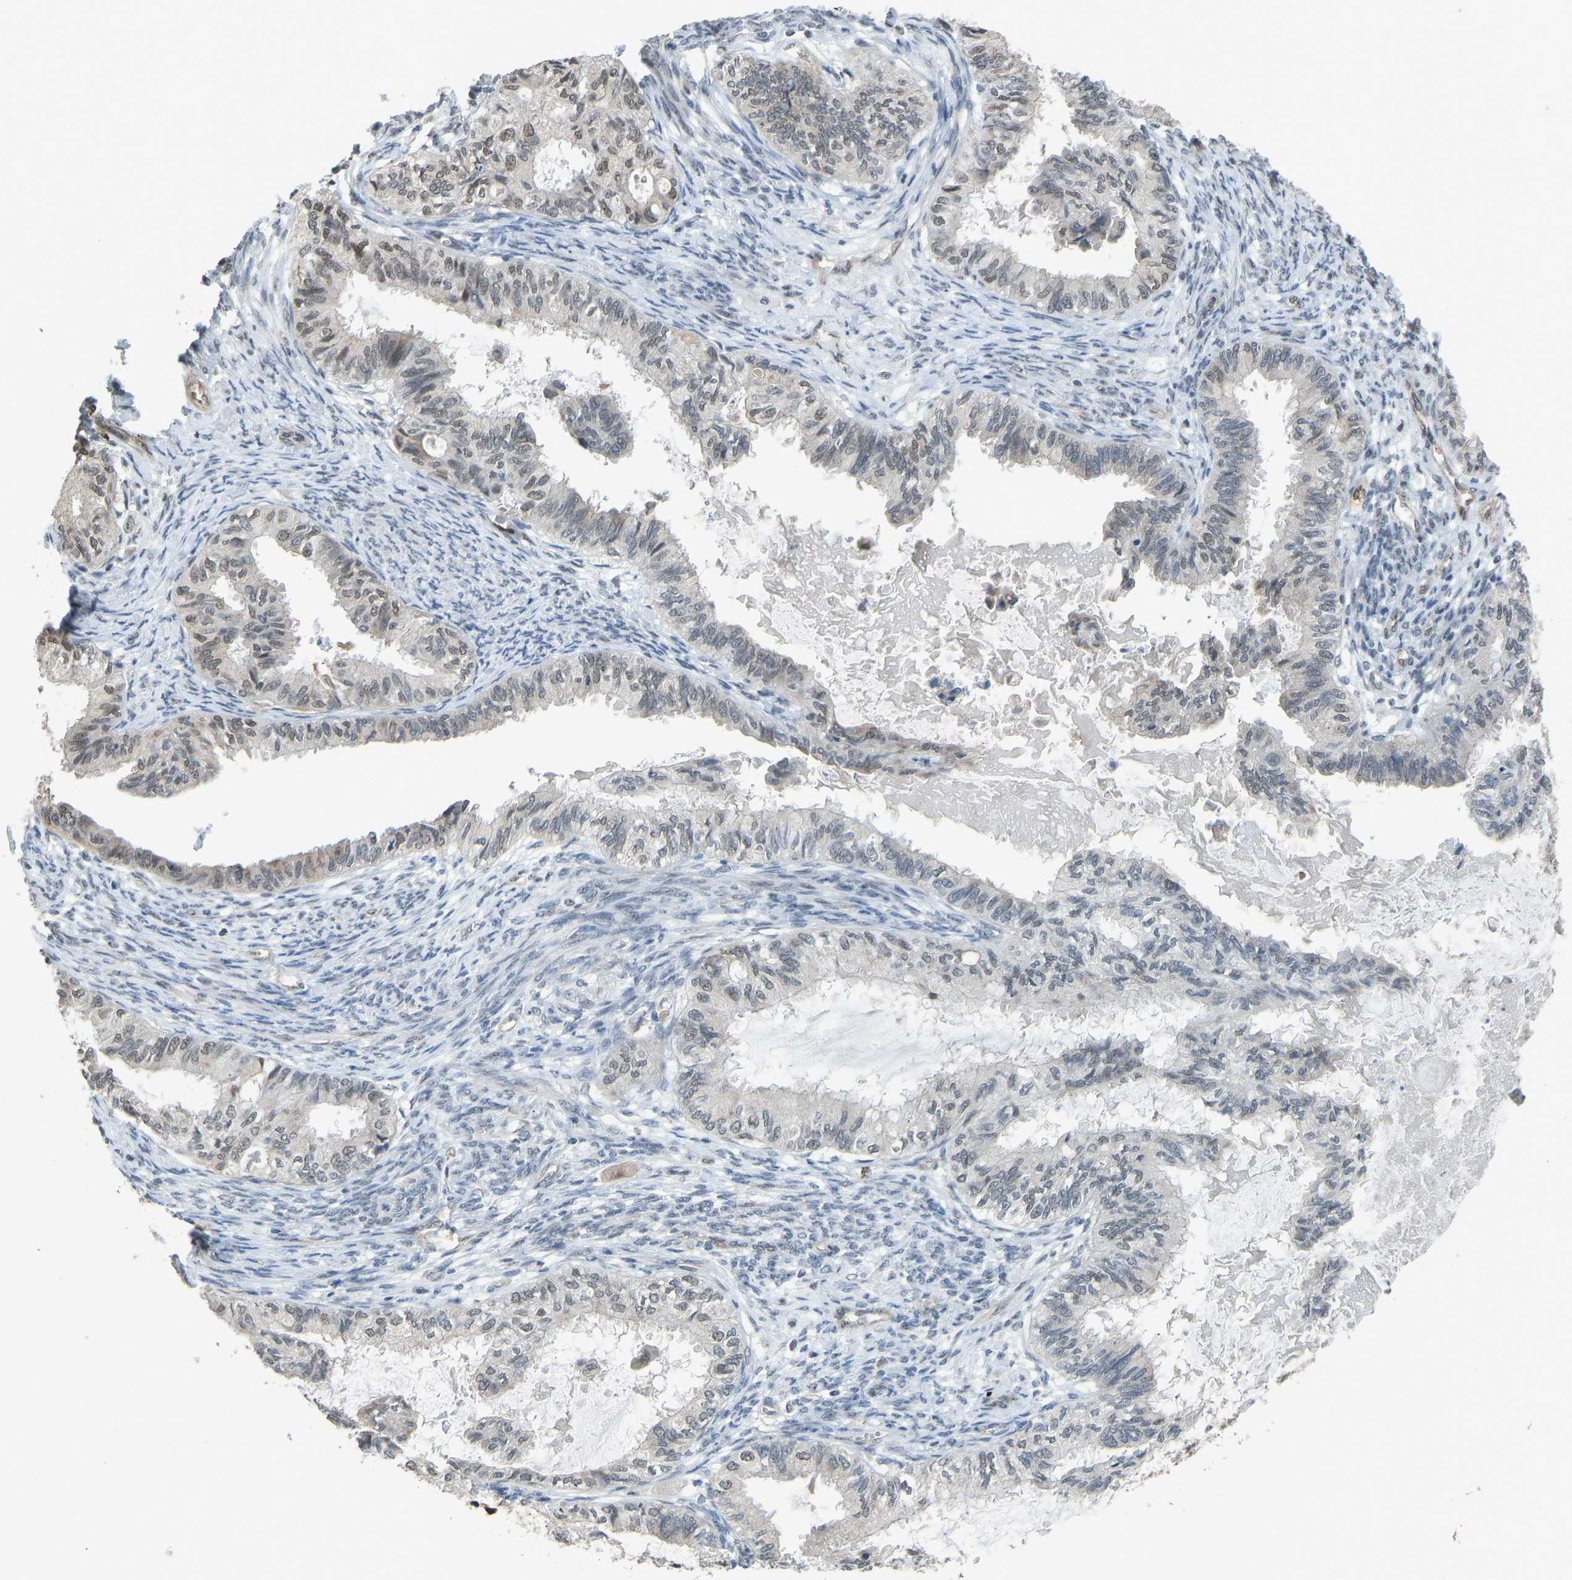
{"staining": {"intensity": "weak", "quantity": "25%-75%", "location": "nuclear"}, "tissue": "cervical cancer", "cell_type": "Tumor cells", "image_type": "cancer", "snomed": [{"axis": "morphology", "description": "Normal tissue, NOS"}, {"axis": "morphology", "description": "Adenocarcinoma, NOS"}, {"axis": "topography", "description": "Cervix"}, {"axis": "topography", "description": "Endometrium"}], "caption": "The histopathology image displays a brown stain indicating the presence of a protein in the nuclear of tumor cells in cervical cancer (adenocarcinoma).", "gene": "KPNA6", "patient": {"sex": "female", "age": 86}}